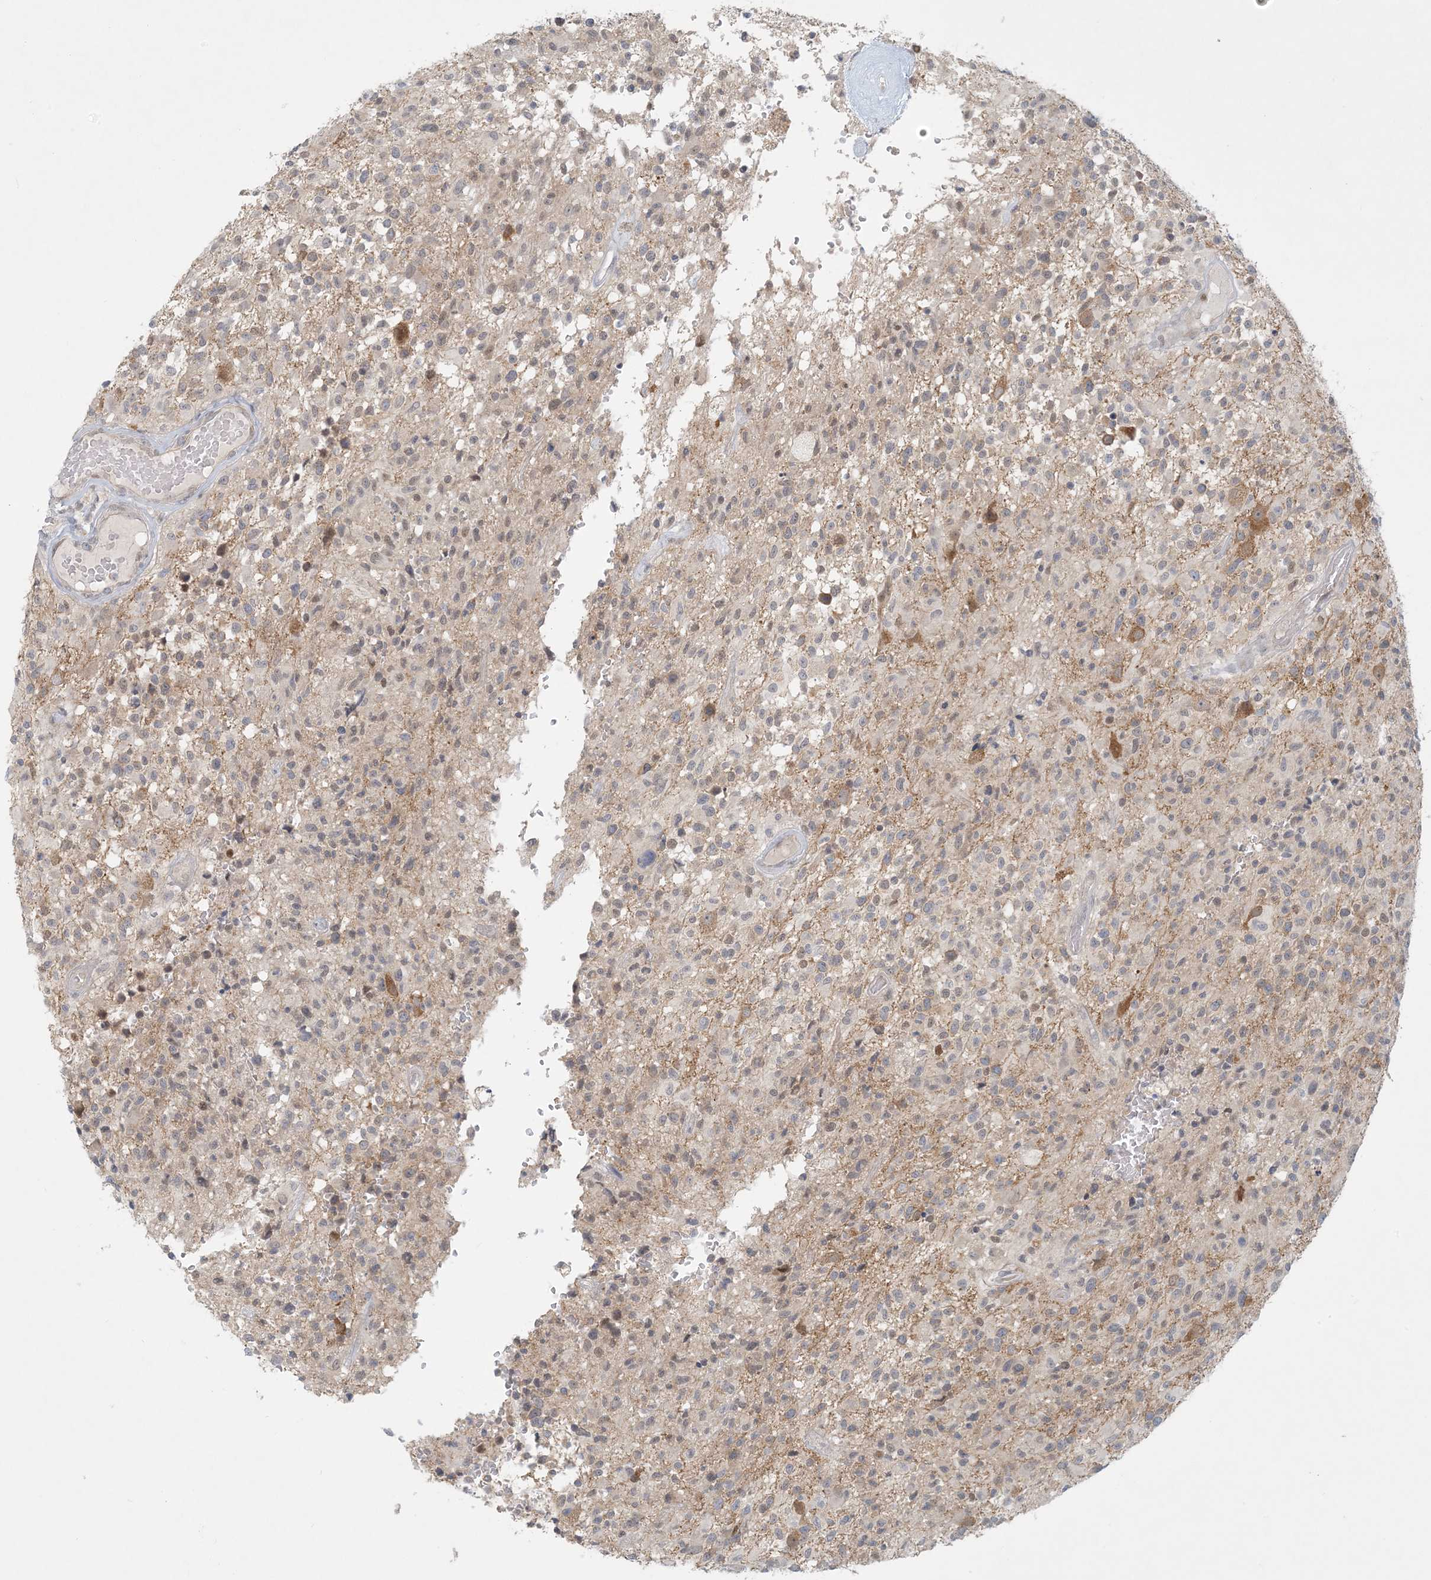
{"staining": {"intensity": "negative", "quantity": "none", "location": "none"}, "tissue": "glioma", "cell_type": "Tumor cells", "image_type": "cancer", "snomed": [{"axis": "morphology", "description": "Glioma, malignant, High grade"}, {"axis": "morphology", "description": "Glioblastoma, NOS"}, {"axis": "topography", "description": "Brain"}], "caption": "Glioblastoma was stained to show a protein in brown. There is no significant staining in tumor cells. (Brightfield microscopy of DAB immunohistochemistry at high magnification).", "gene": "OBI1", "patient": {"sex": "male", "age": 60}}